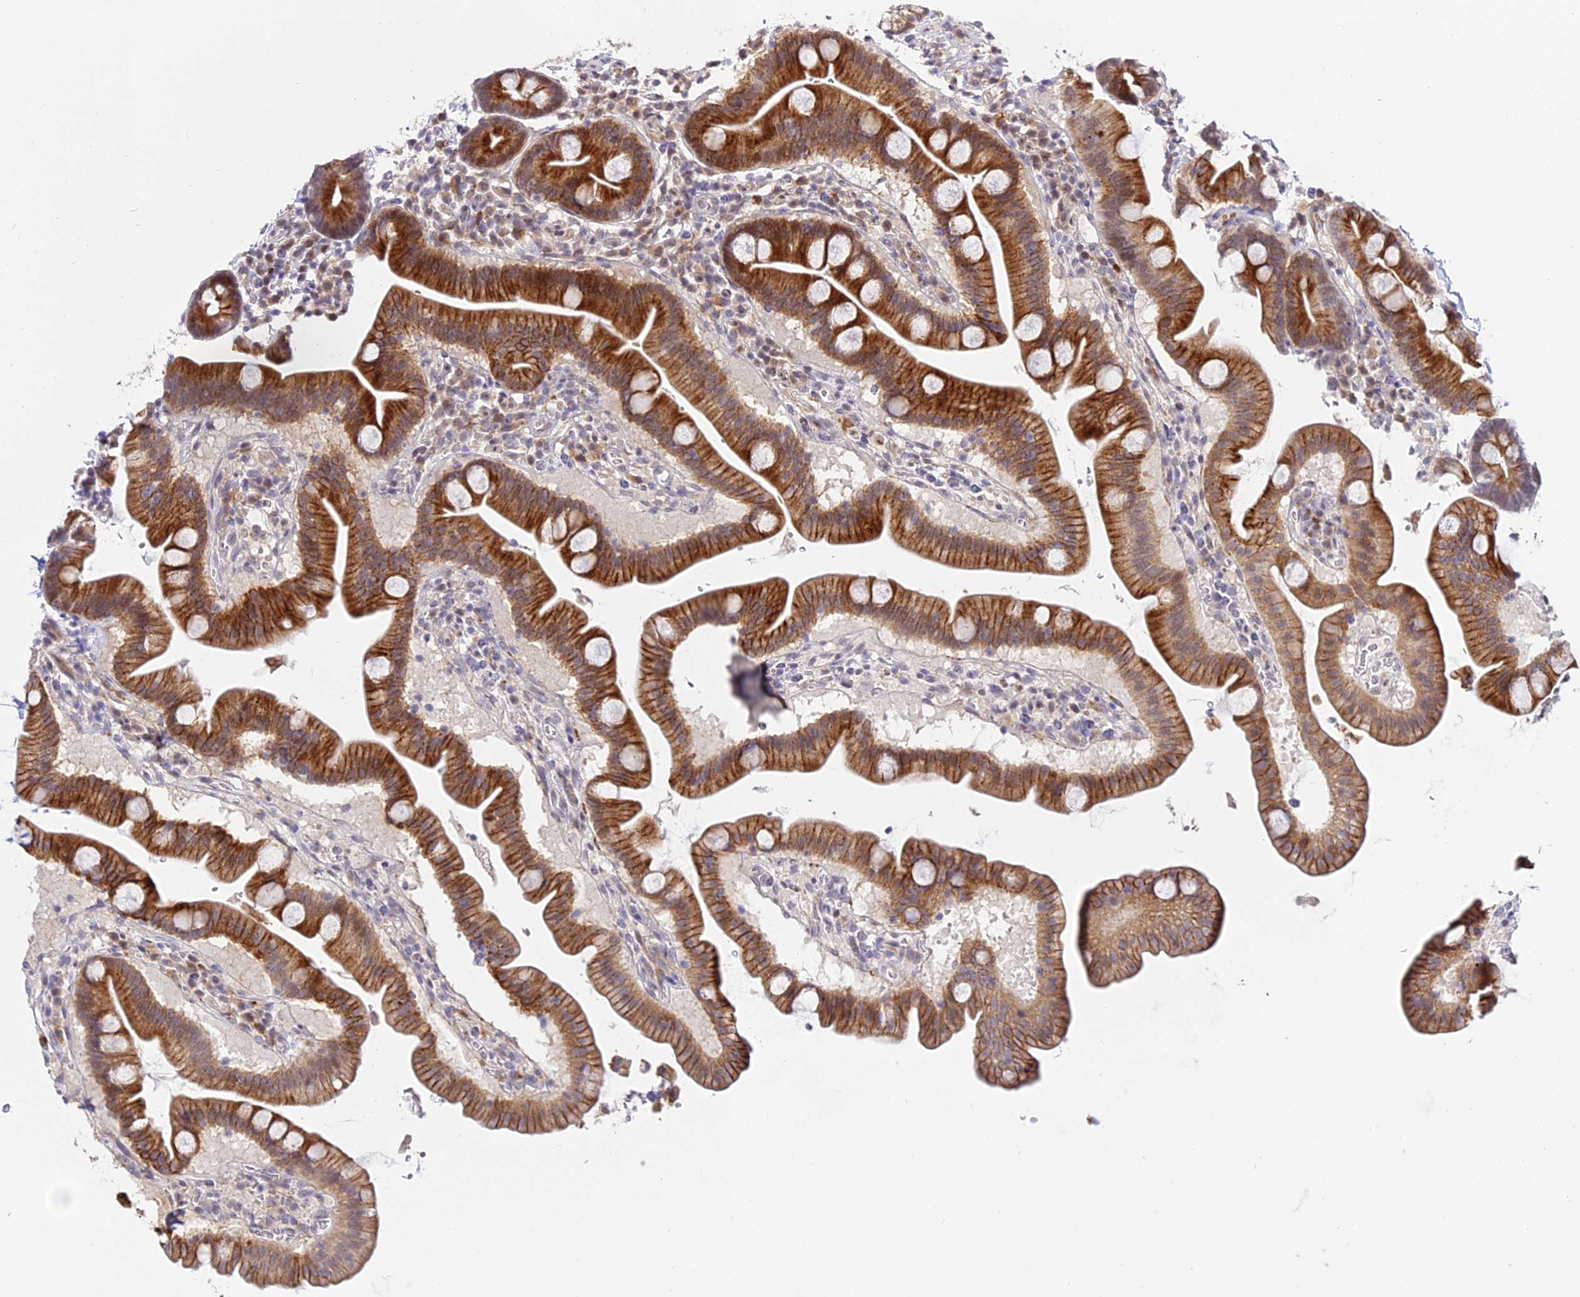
{"staining": {"intensity": "strong", "quantity": ">75%", "location": "cytoplasmic/membranous"}, "tissue": "duodenum", "cell_type": "Glandular cells", "image_type": "normal", "snomed": [{"axis": "morphology", "description": "Normal tissue, NOS"}, {"axis": "topography", "description": "Duodenum"}], "caption": "A high-resolution histopathology image shows immunohistochemistry (IHC) staining of normal duodenum, which shows strong cytoplasmic/membranous expression in approximately >75% of glandular cells. (DAB (3,3'-diaminobenzidine) IHC, brown staining for protein, blue staining for nuclei).", "gene": "C6orf163", "patient": {"sex": "male", "age": 54}}